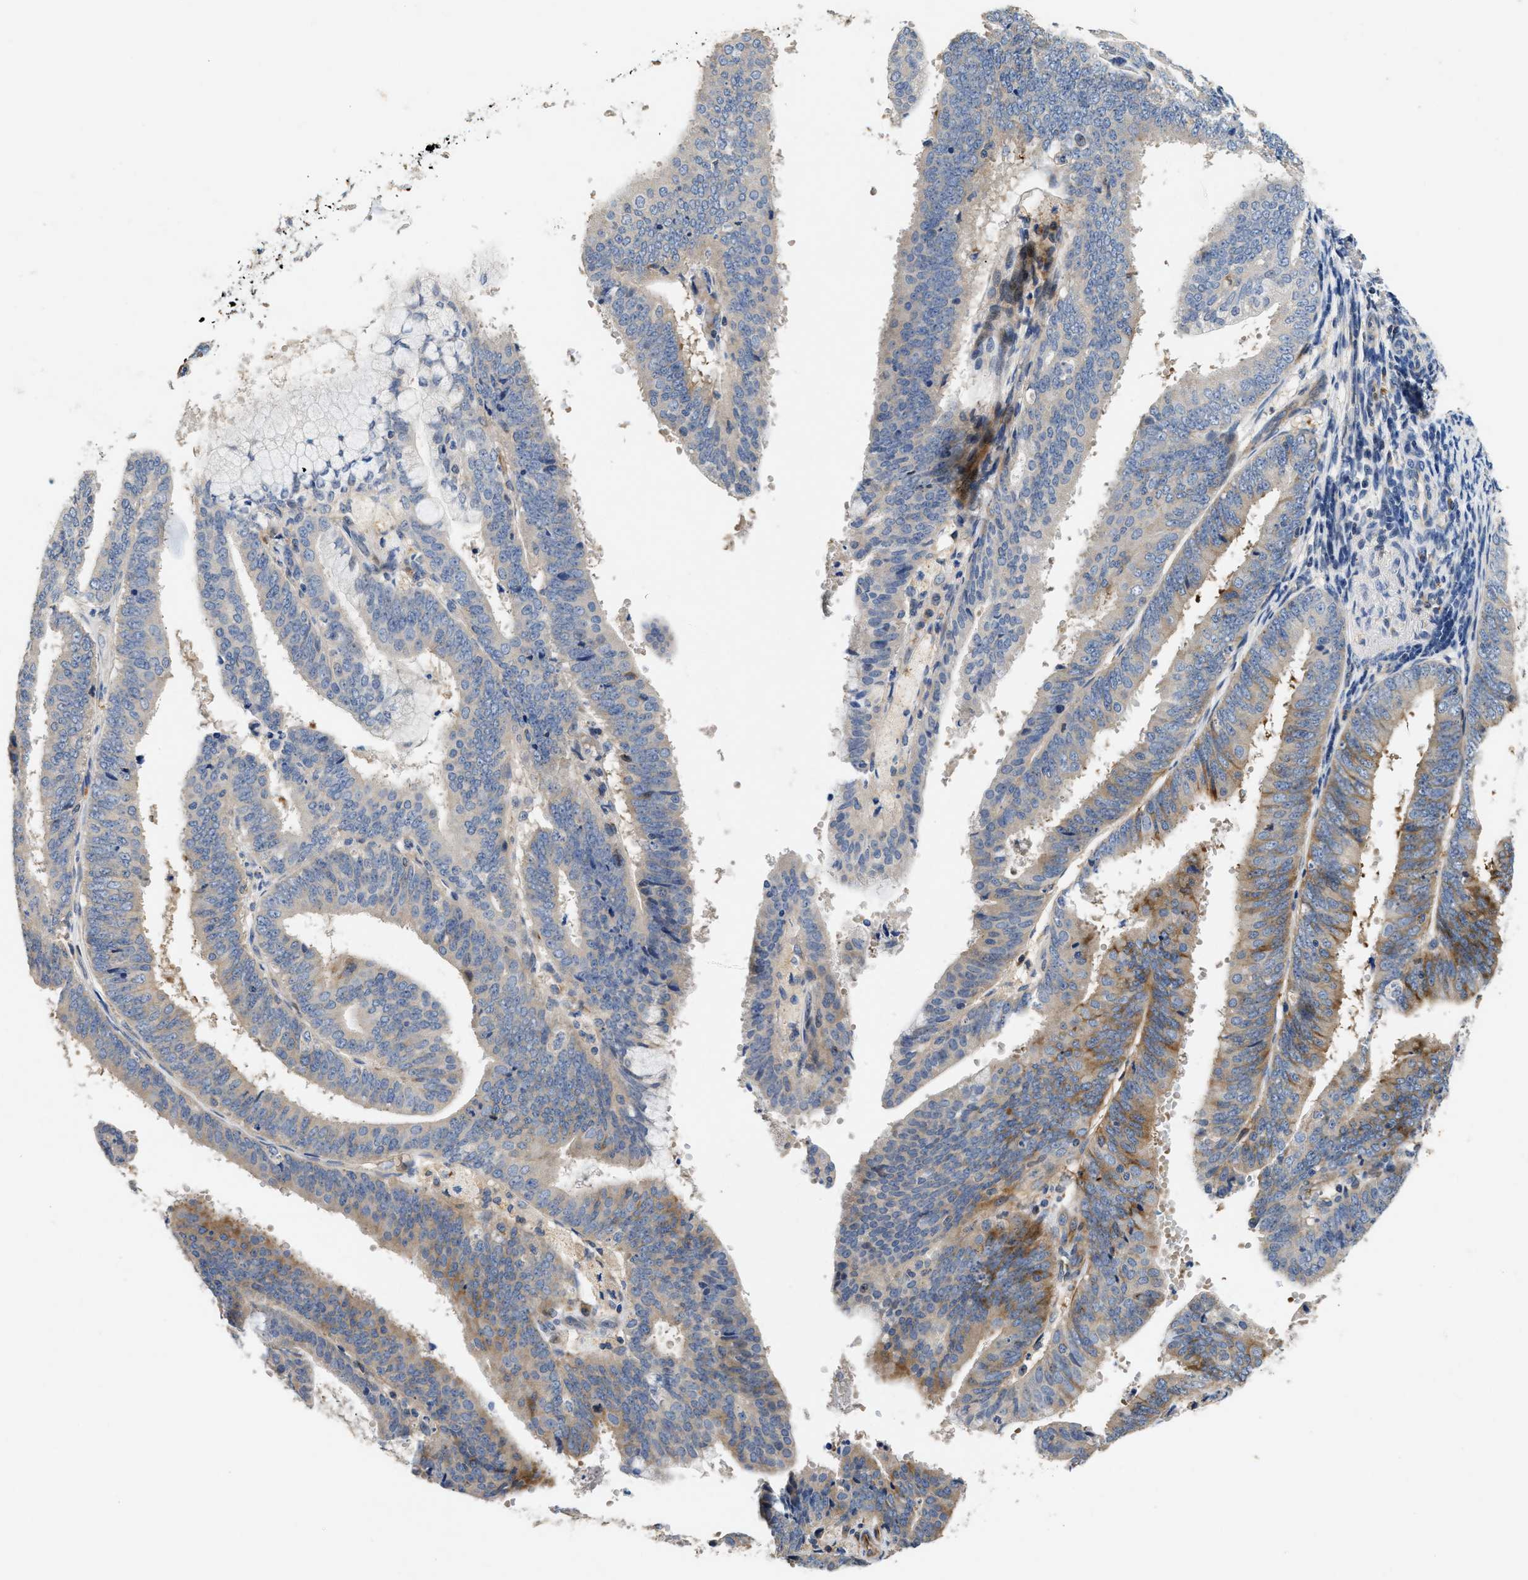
{"staining": {"intensity": "strong", "quantity": "<25%", "location": "cytoplasmic/membranous"}, "tissue": "endometrial cancer", "cell_type": "Tumor cells", "image_type": "cancer", "snomed": [{"axis": "morphology", "description": "Adenocarcinoma, NOS"}, {"axis": "topography", "description": "Endometrium"}], "caption": "A high-resolution image shows immunohistochemistry (IHC) staining of adenocarcinoma (endometrial), which demonstrates strong cytoplasmic/membranous positivity in about <25% of tumor cells.", "gene": "IL17RC", "patient": {"sex": "female", "age": 63}}